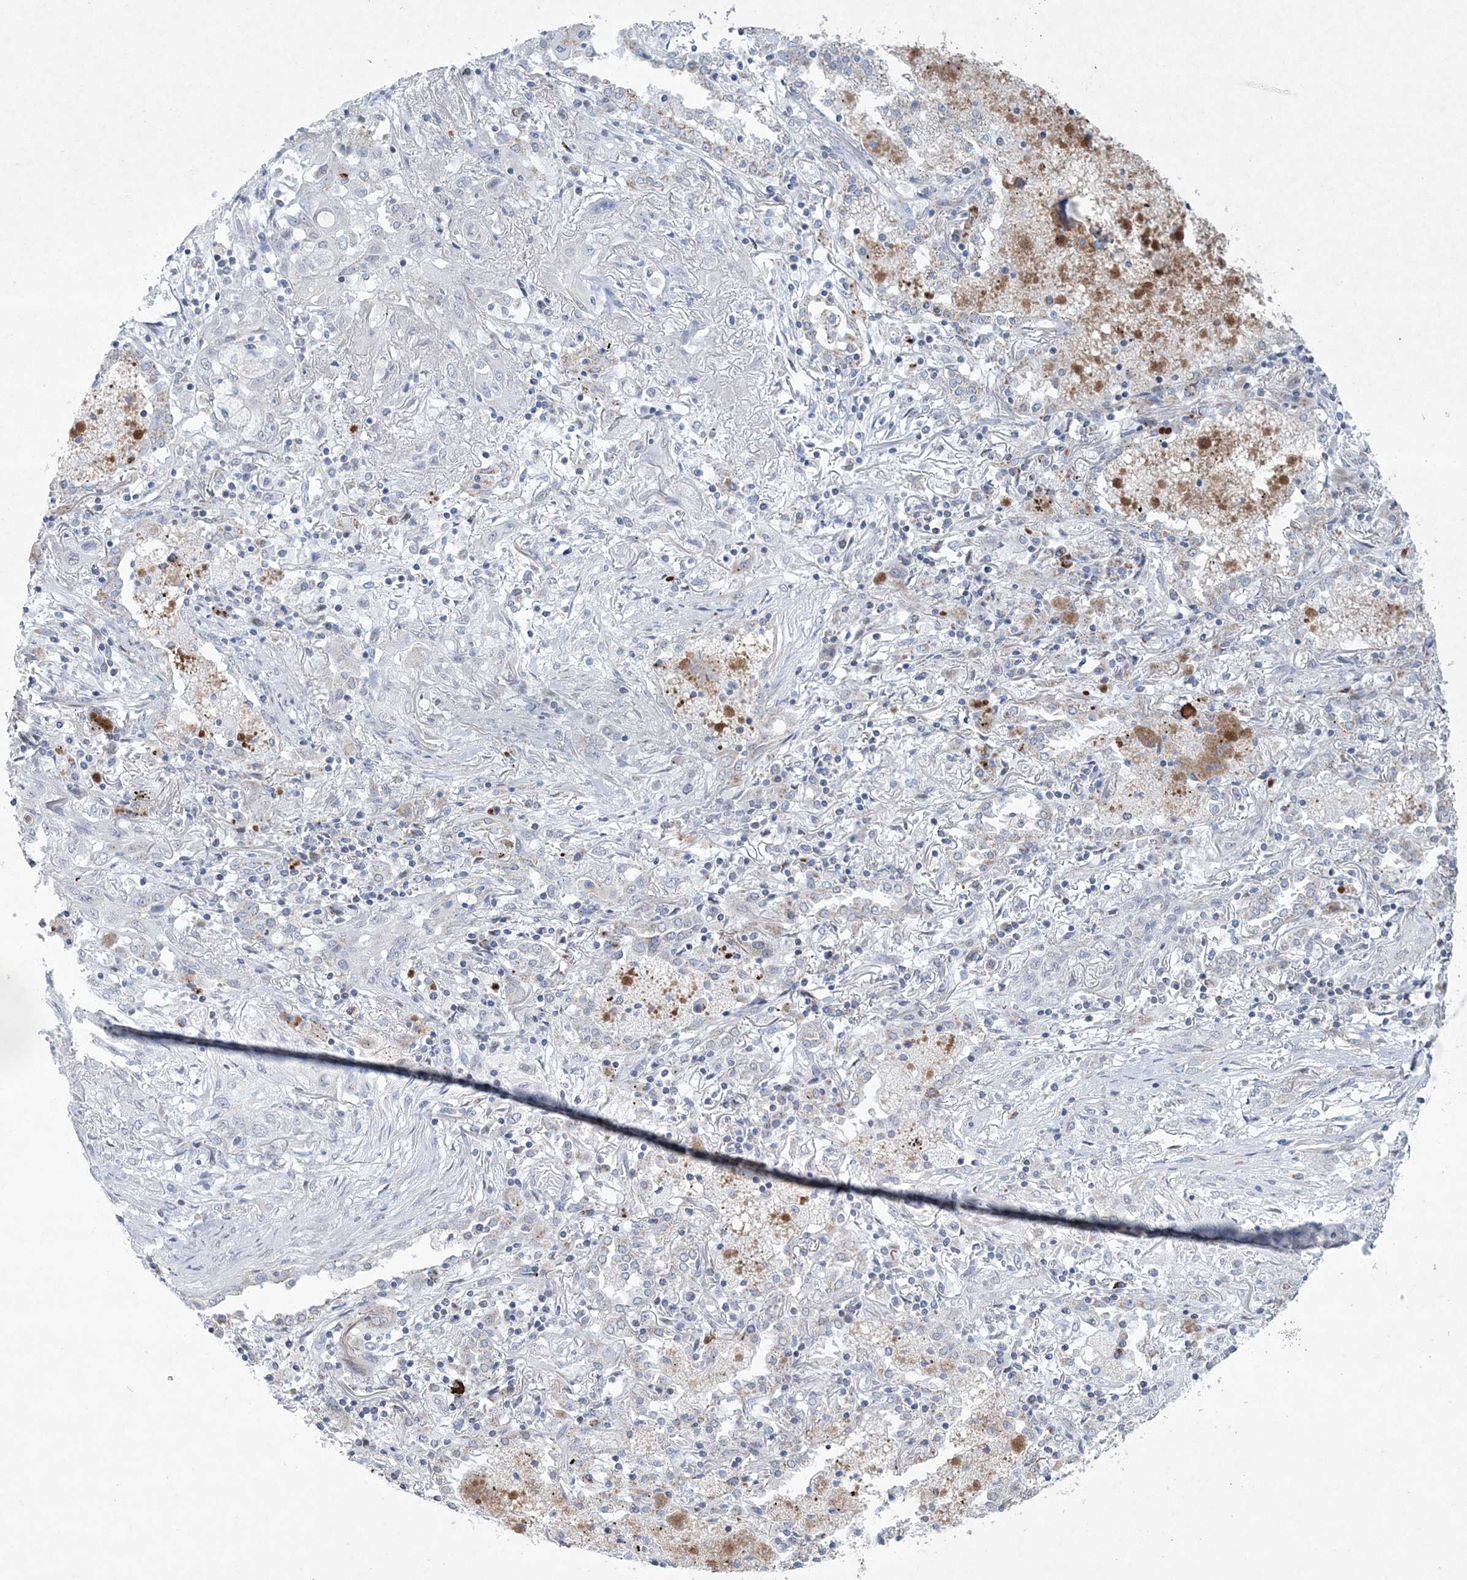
{"staining": {"intensity": "negative", "quantity": "none", "location": "none"}, "tissue": "lung cancer", "cell_type": "Tumor cells", "image_type": "cancer", "snomed": [{"axis": "morphology", "description": "Squamous cell carcinoma, NOS"}, {"axis": "topography", "description": "Lung"}], "caption": "A high-resolution micrograph shows IHC staining of squamous cell carcinoma (lung), which demonstrates no significant expression in tumor cells.", "gene": "CES4A", "patient": {"sex": "female", "age": 47}}